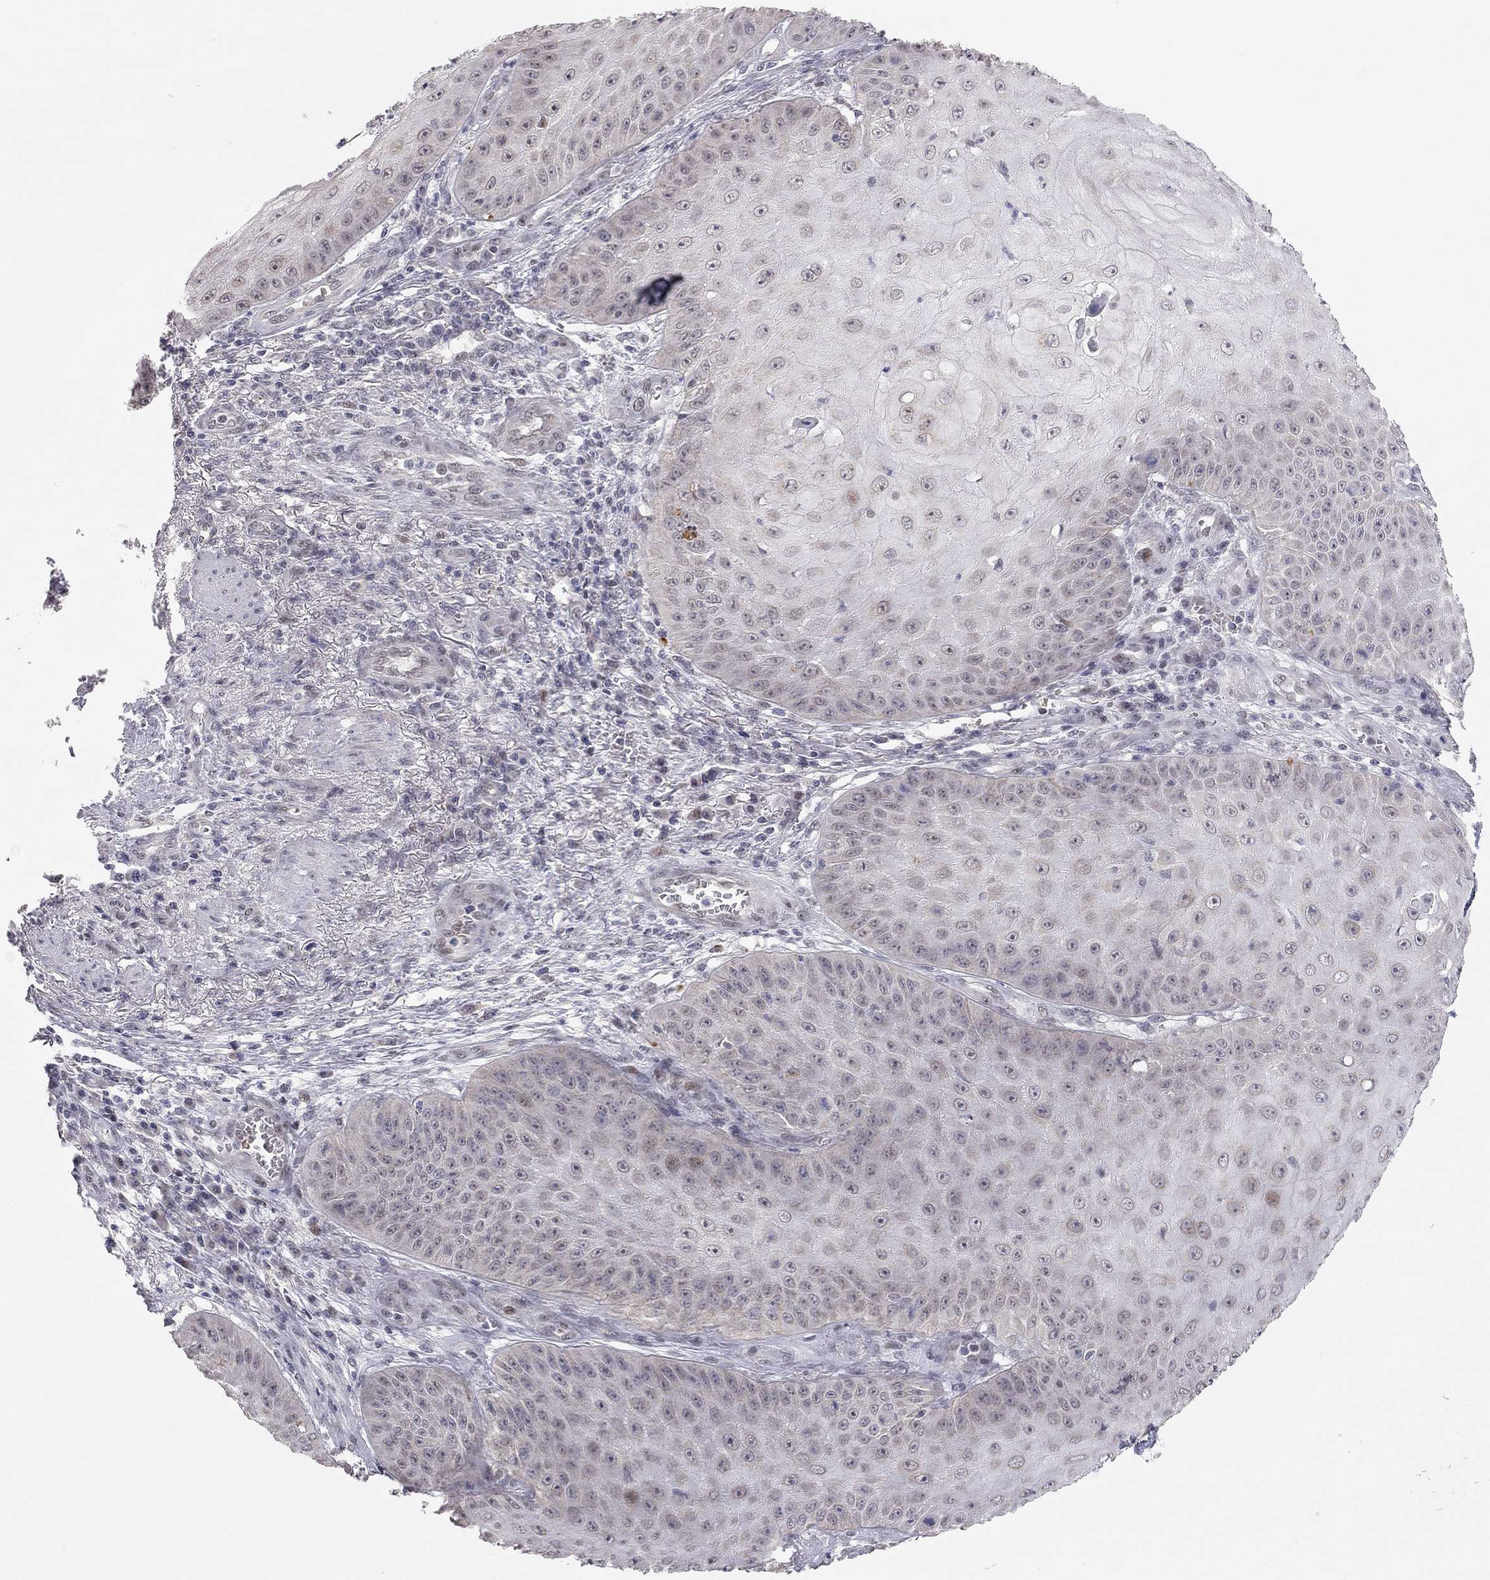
{"staining": {"intensity": "moderate", "quantity": "<25%", "location": "cytoplasmic/membranous,nuclear"}, "tissue": "skin cancer", "cell_type": "Tumor cells", "image_type": "cancer", "snomed": [{"axis": "morphology", "description": "Squamous cell carcinoma, NOS"}, {"axis": "topography", "description": "Skin"}], "caption": "DAB immunohistochemical staining of human skin cancer shows moderate cytoplasmic/membranous and nuclear protein staining in approximately <25% of tumor cells. Nuclei are stained in blue.", "gene": "MC3R", "patient": {"sex": "male", "age": 70}}